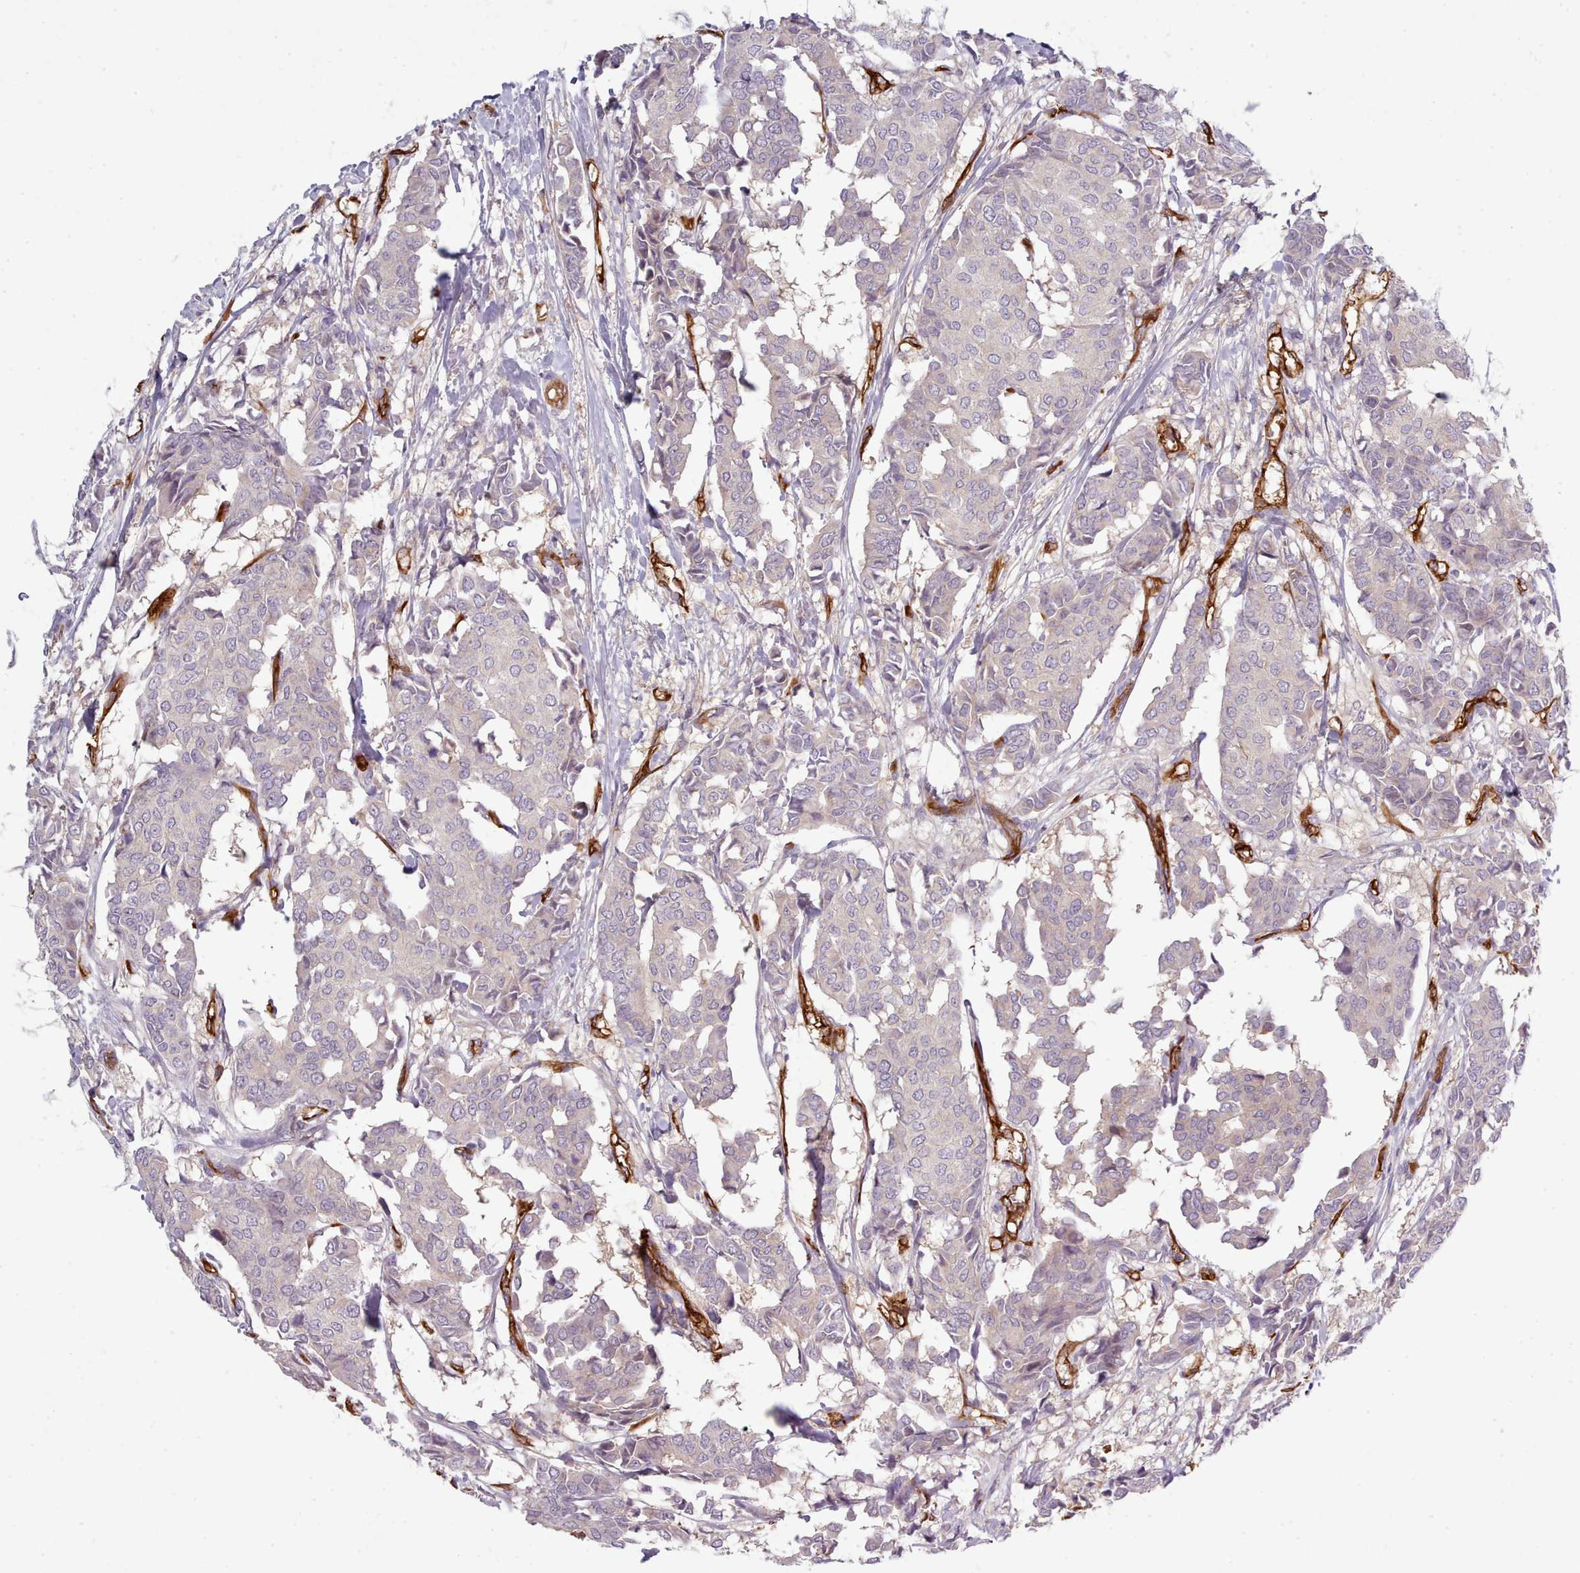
{"staining": {"intensity": "negative", "quantity": "none", "location": "none"}, "tissue": "breast cancer", "cell_type": "Tumor cells", "image_type": "cancer", "snomed": [{"axis": "morphology", "description": "Duct carcinoma"}, {"axis": "topography", "description": "Breast"}], "caption": "A histopathology image of breast infiltrating ductal carcinoma stained for a protein shows no brown staining in tumor cells.", "gene": "CD300LF", "patient": {"sex": "female", "age": 75}}